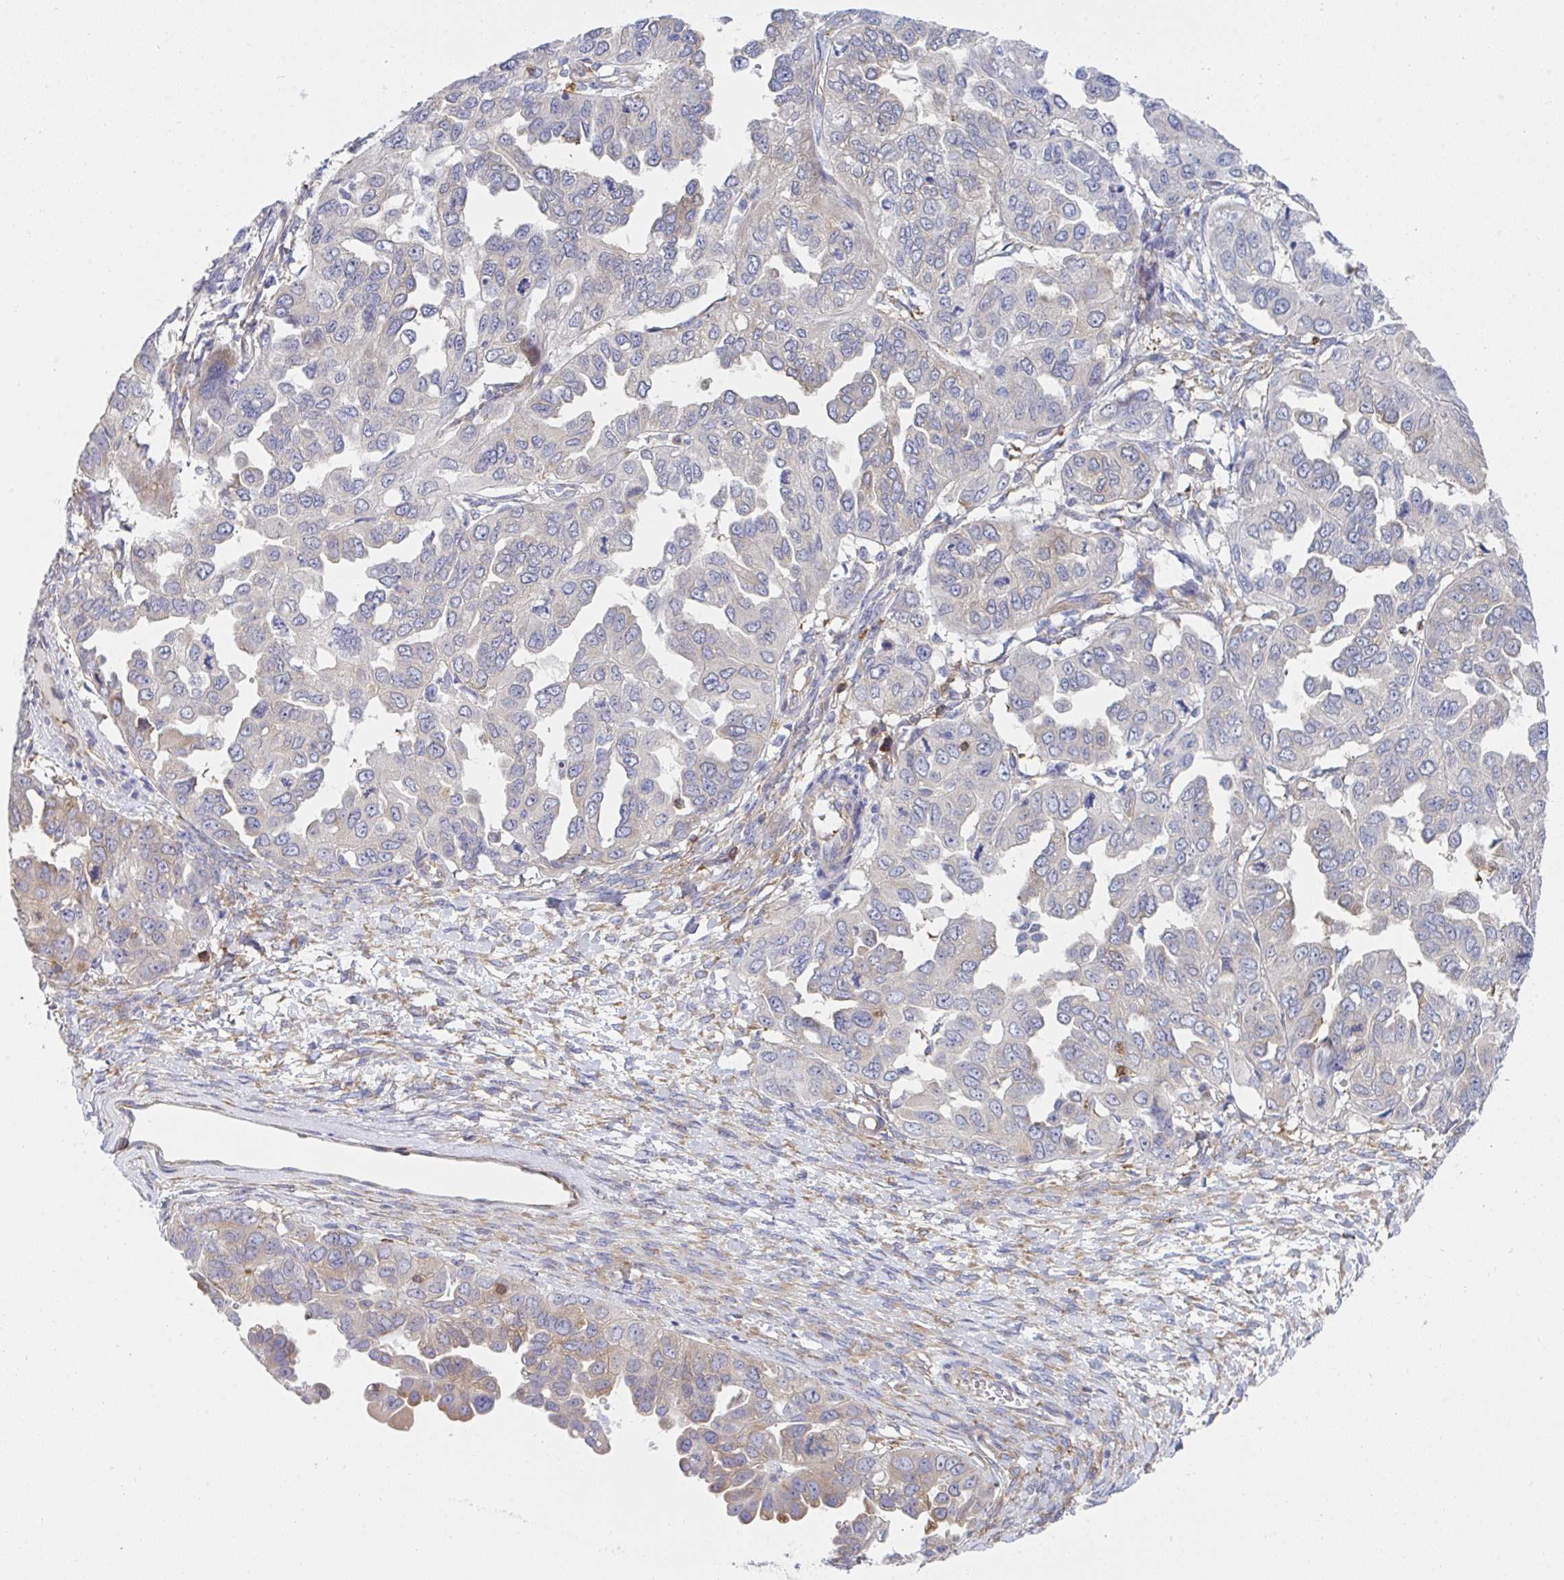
{"staining": {"intensity": "weak", "quantity": "<25%", "location": "cytoplasmic/membranous"}, "tissue": "ovarian cancer", "cell_type": "Tumor cells", "image_type": "cancer", "snomed": [{"axis": "morphology", "description": "Cystadenocarcinoma, serous, NOS"}, {"axis": "topography", "description": "Ovary"}], "caption": "The immunohistochemistry (IHC) micrograph has no significant expression in tumor cells of ovarian cancer (serous cystadenocarcinoma) tissue. Brightfield microscopy of immunohistochemistry stained with DAB (3,3'-diaminobenzidine) (brown) and hematoxylin (blue), captured at high magnification.", "gene": "WNK1", "patient": {"sex": "female", "age": 53}}